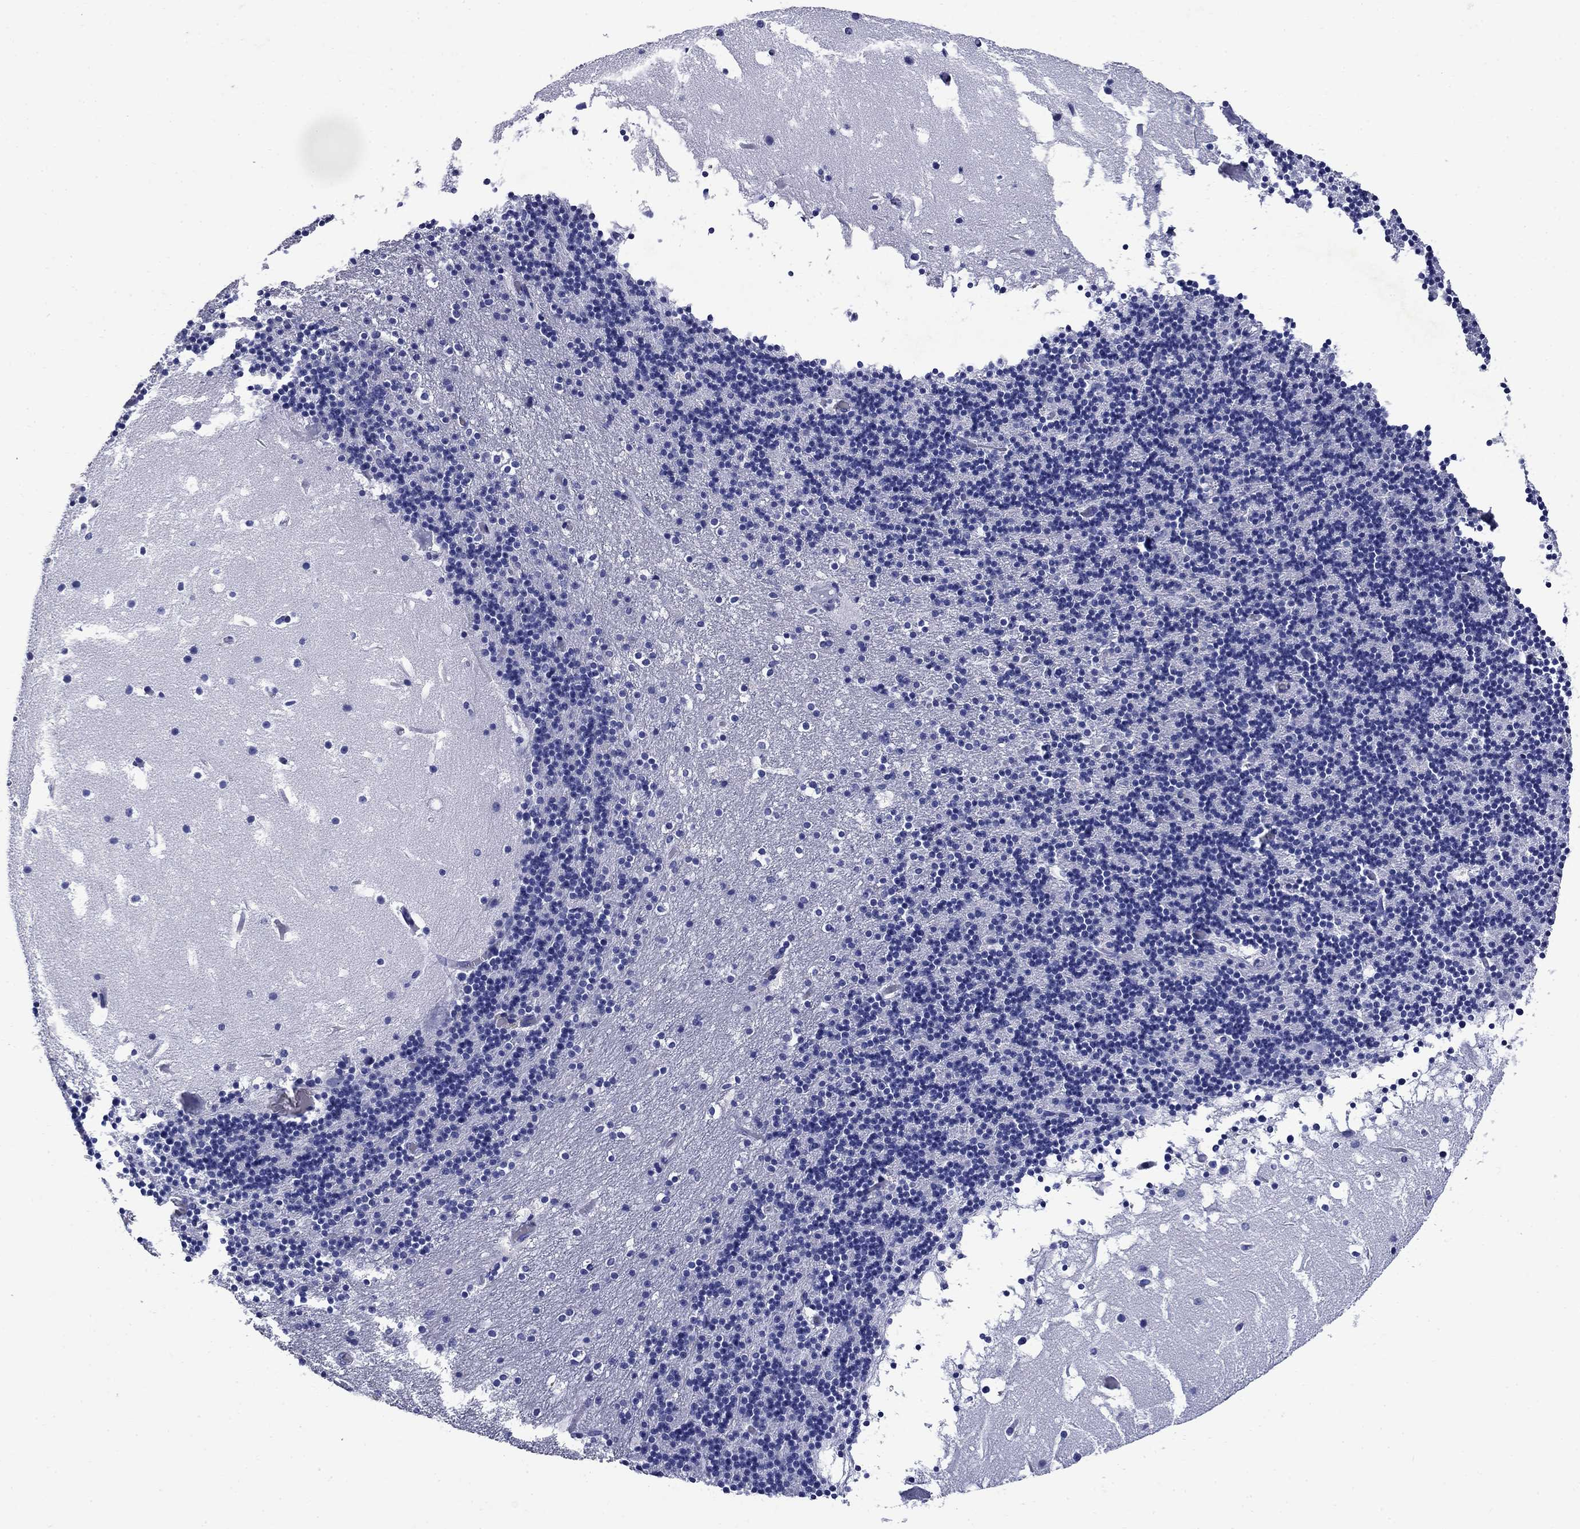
{"staining": {"intensity": "negative", "quantity": "none", "location": "none"}, "tissue": "cerebellum", "cell_type": "Cells in granular layer", "image_type": "normal", "snomed": [{"axis": "morphology", "description": "Normal tissue, NOS"}, {"axis": "topography", "description": "Cerebellum"}], "caption": "The micrograph reveals no significant staining in cells in granular layer of cerebellum.", "gene": "CD1A", "patient": {"sex": "male", "age": 37}}